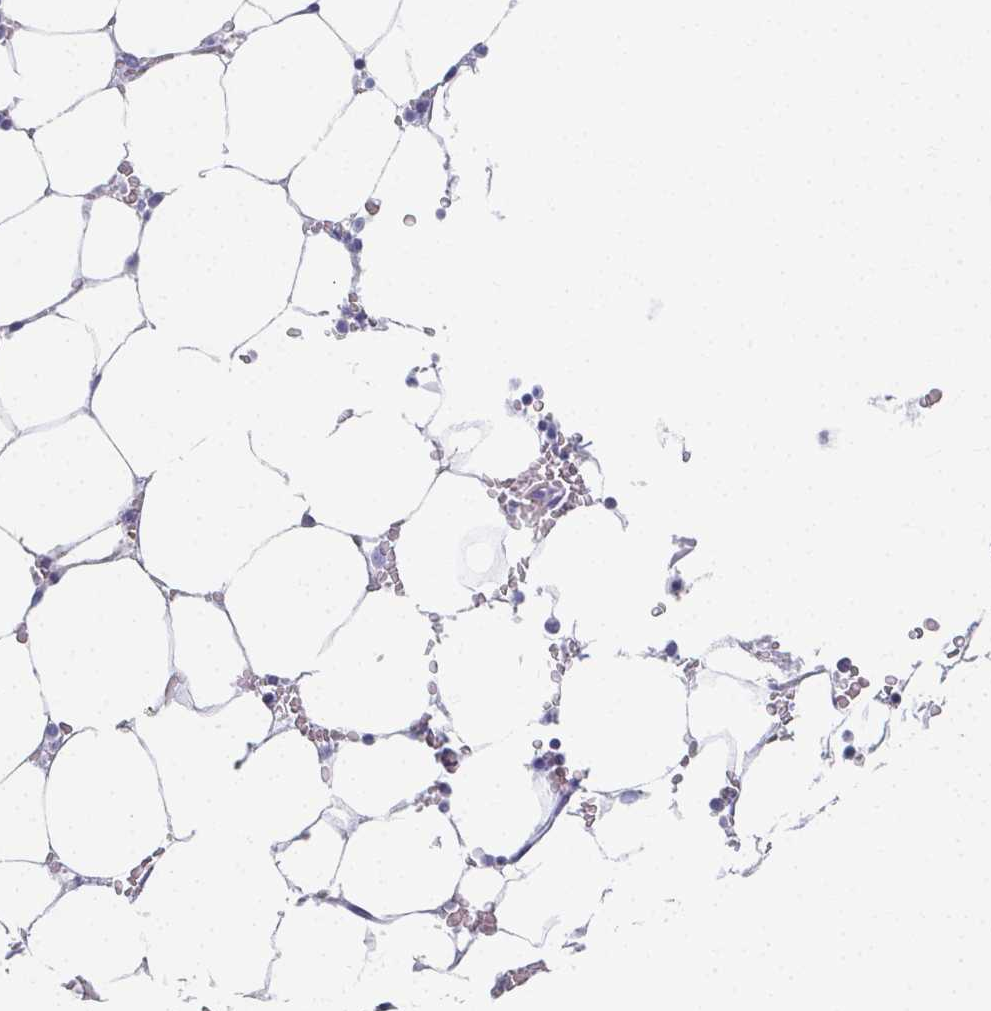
{"staining": {"intensity": "negative", "quantity": "none", "location": "none"}, "tissue": "bone marrow", "cell_type": "Hematopoietic cells", "image_type": "normal", "snomed": [{"axis": "morphology", "description": "Normal tissue, NOS"}, {"axis": "topography", "description": "Bone marrow"}], "caption": "Immunohistochemistry (IHC) of unremarkable human bone marrow demonstrates no expression in hematopoietic cells. The staining was performed using DAB to visualize the protein expression in brown, while the nuclei were stained in blue with hematoxylin (Magnification: 20x).", "gene": "CAMKV", "patient": {"sex": "male", "age": 64}}